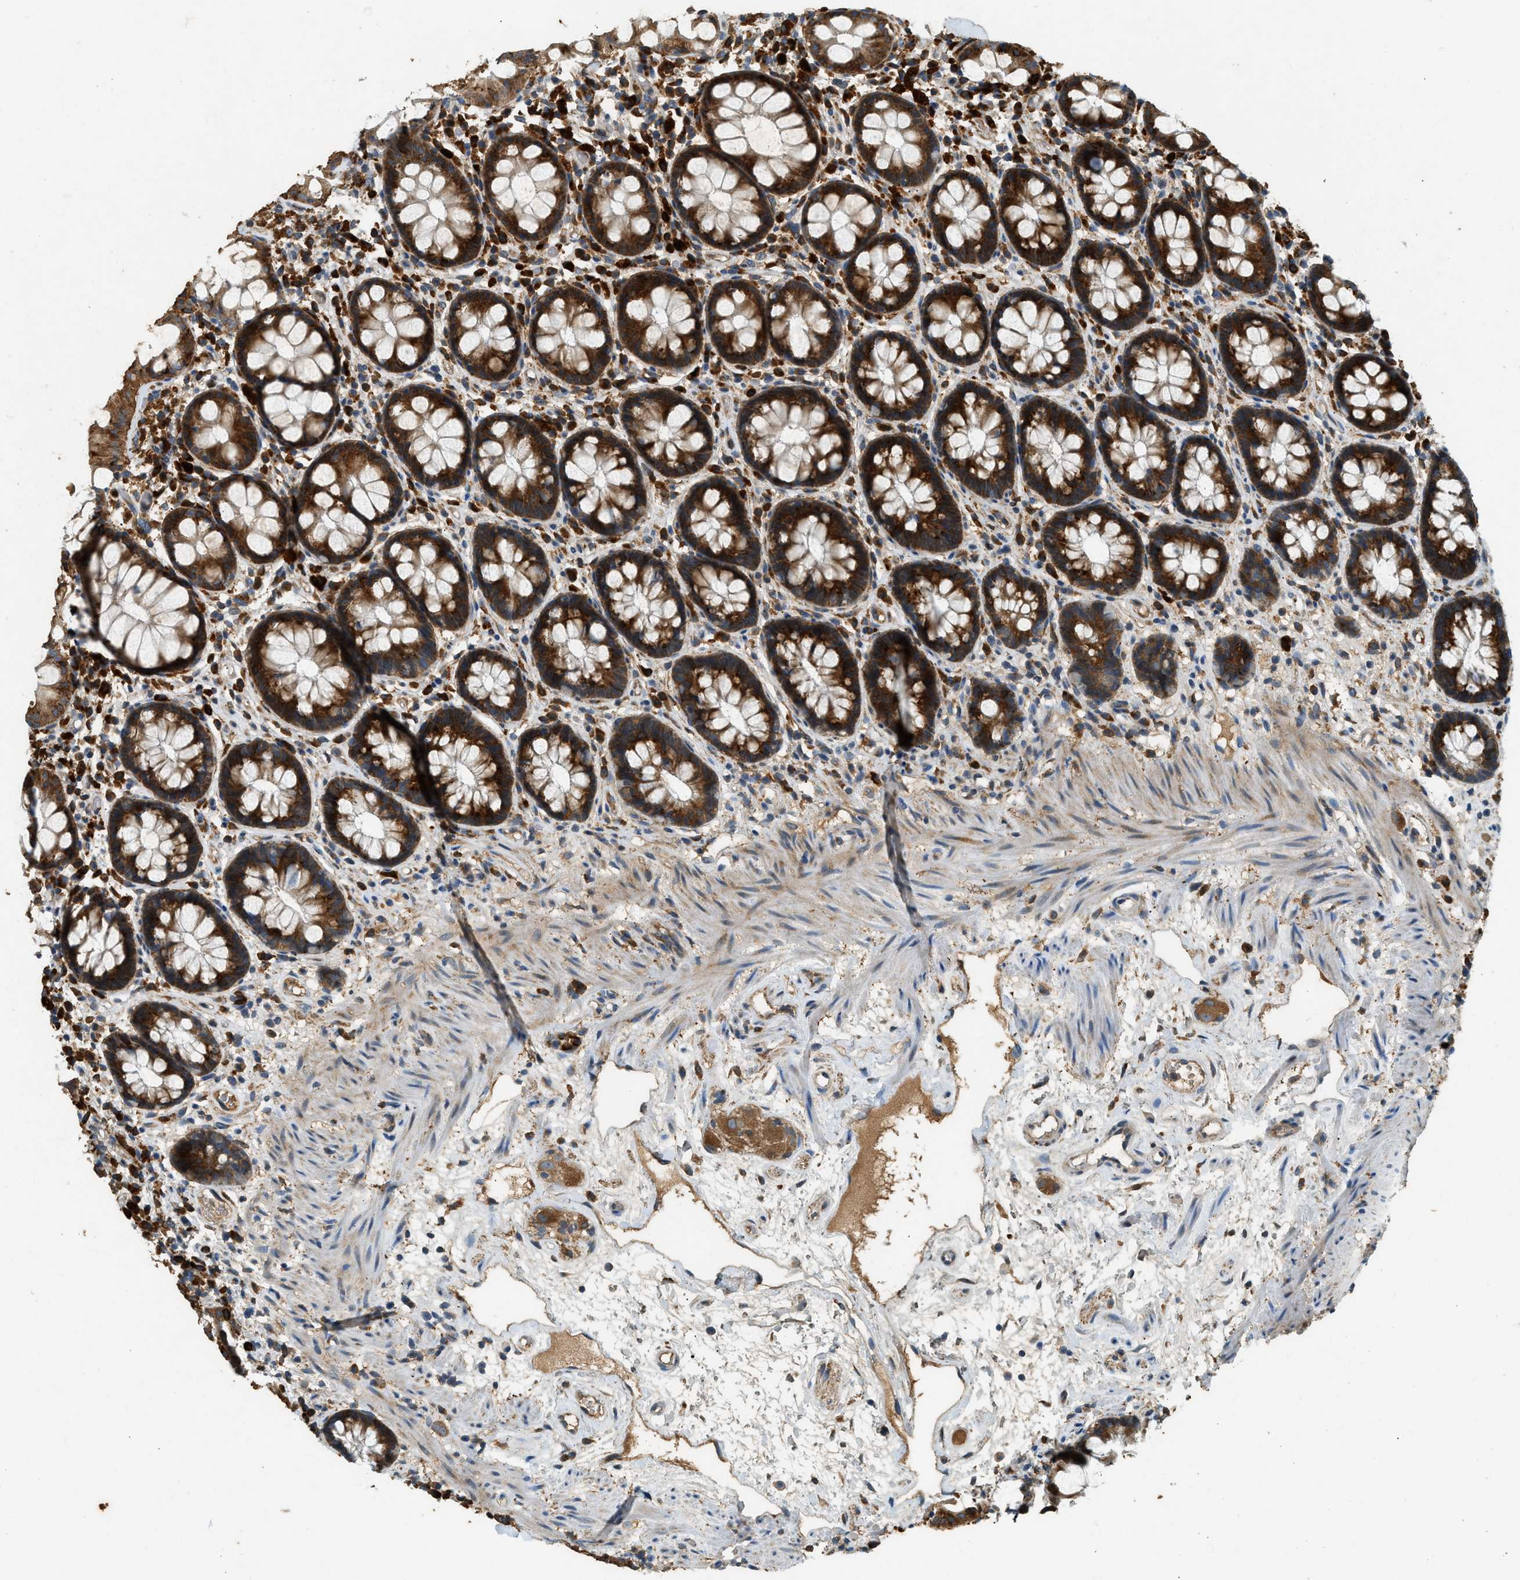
{"staining": {"intensity": "strong", "quantity": ">75%", "location": "cytoplasmic/membranous"}, "tissue": "rectum", "cell_type": "Glandular cells", "image_type": "normal", "snomed": [{"axis": "morphology", "description": "Normal tissue, NOS"}, {"axis": "topography", "description": "Rectum"}], "caption": "The immunohistochemical stain labels strong cytoplasmic/membranous positivity in glandular cells of unremarkable rectum. The staining is performed using DAB brown chromogen to label protein expression. The nuclei are counter-stained blue using hematoxylin.", "gene": "CTSB", "patient": {"sex": "male", "age": 64}}